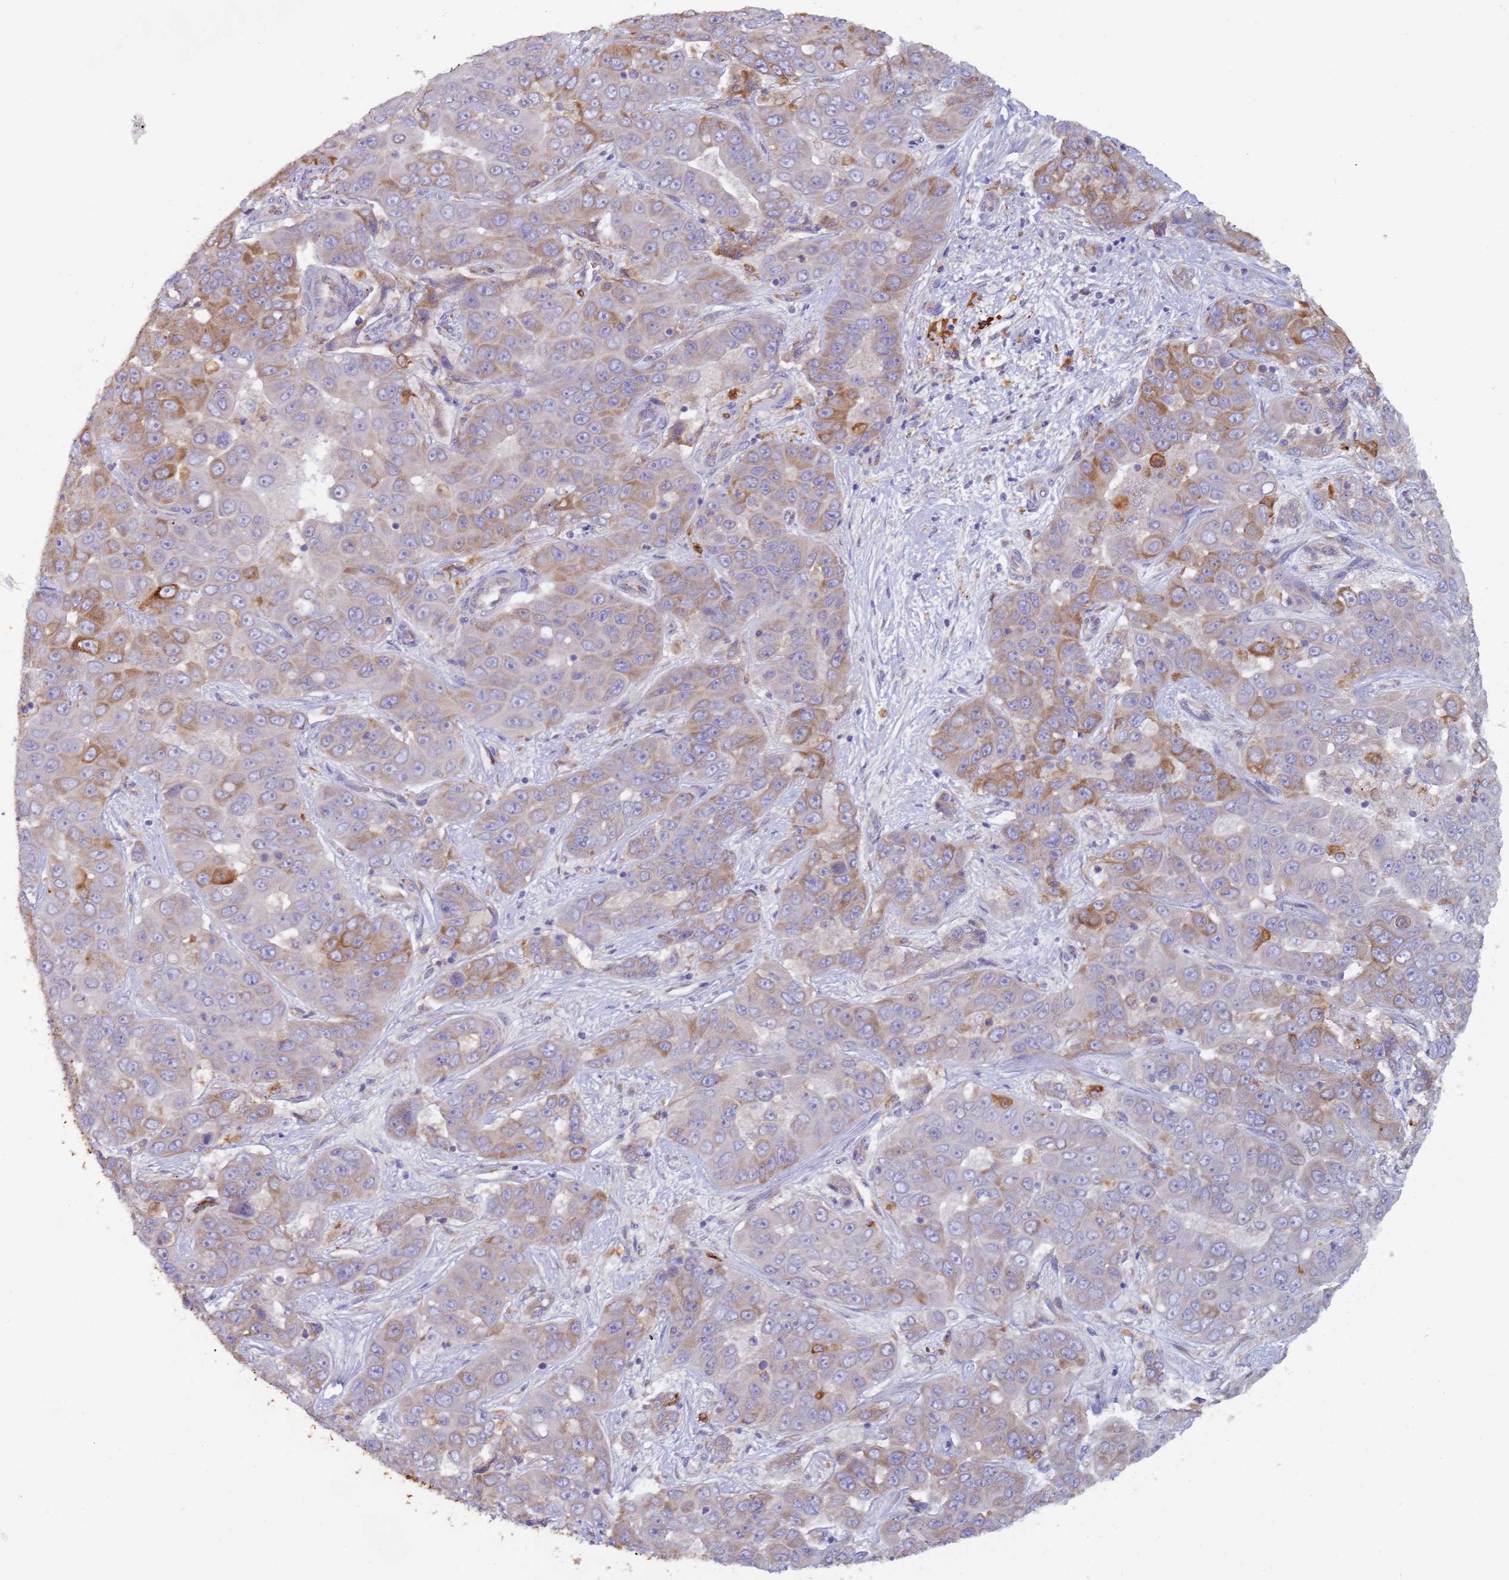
{"staining": {"intensity": "moderate", "quantity": "<25%", "location": "cytoplasmic/membranous"}, "tissue": "liver cancer", "cell_type": "Tumor cells", "image_type": "cancer", "snomed": [{"axis": "morphology", "description": "Cholangiocarcinoma"}, {"axis": "topography", "description": "Liver"}], "caption": "Immunohistochemical staining of liver cancer (cholangiocarcinoma) displays low levels of moderate cytoplasmic/membranous positivity in approximately <25% of tumor cells. (DAB IHC with brightfield microscopy, high magnification).", "gene": "ZNF844", "patient": {"sex": "female", "age": 52}}